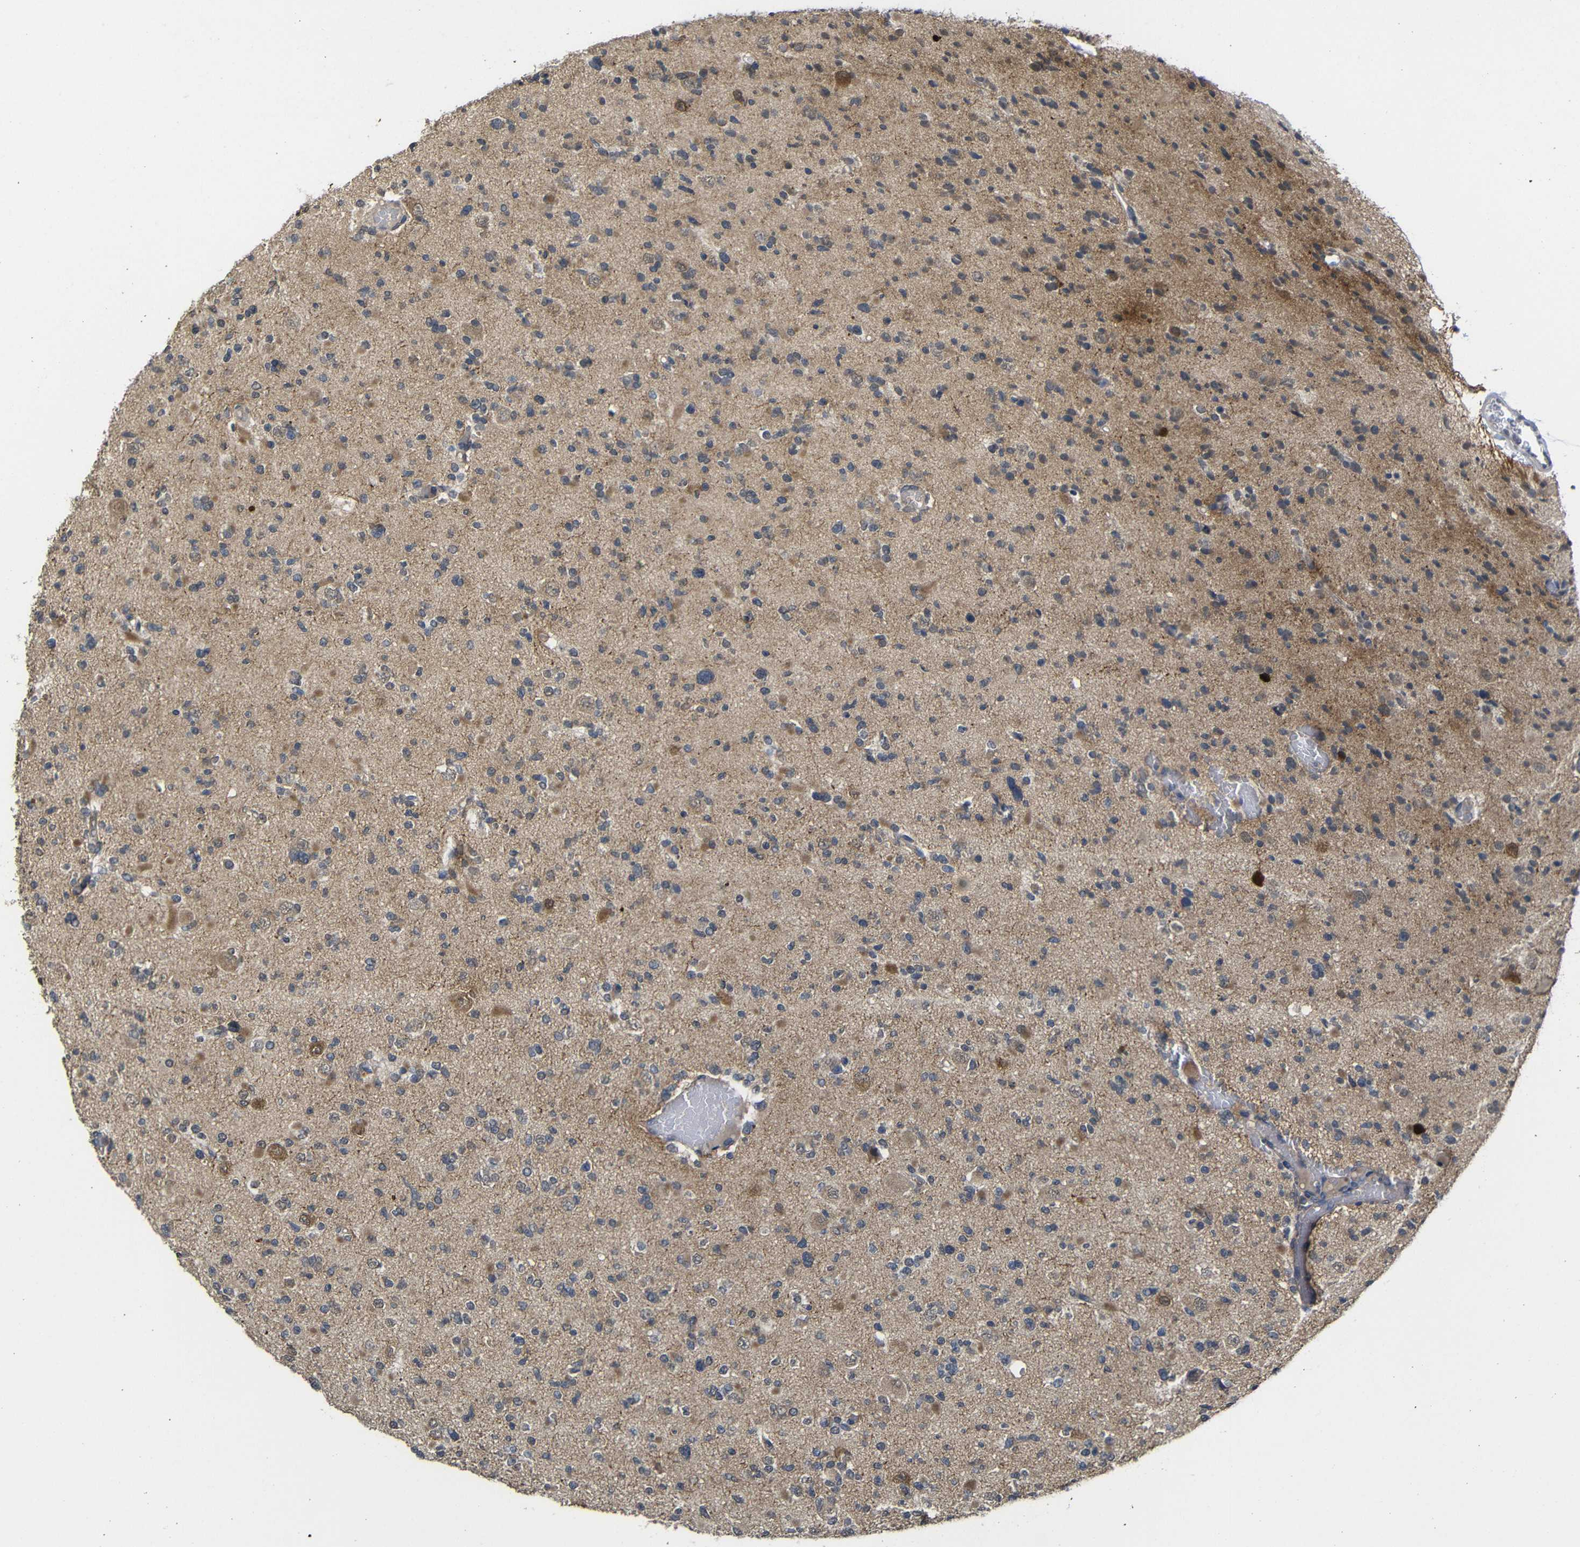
{"staining": {"intensity": "negative", "quantity": "none", "location": "none"}, "tissue": "glioma", "cell_type": "Tumor cells", "image_type": "cancer", "snomed": [{"axis": "morphology", "description": "Glioma, malignant, Low grade"}, {"axis": "topography", "description": "Brain"}], "caption": "Immunohistochemistry photomicrograph of neoplastic tissue: human glioma stained with DAB (3,3'-diaminobenzidine) displays no significant protein expression in tumor cells.", "gene": "ATG12", "patient": {"sex": "female", "age": 22}}